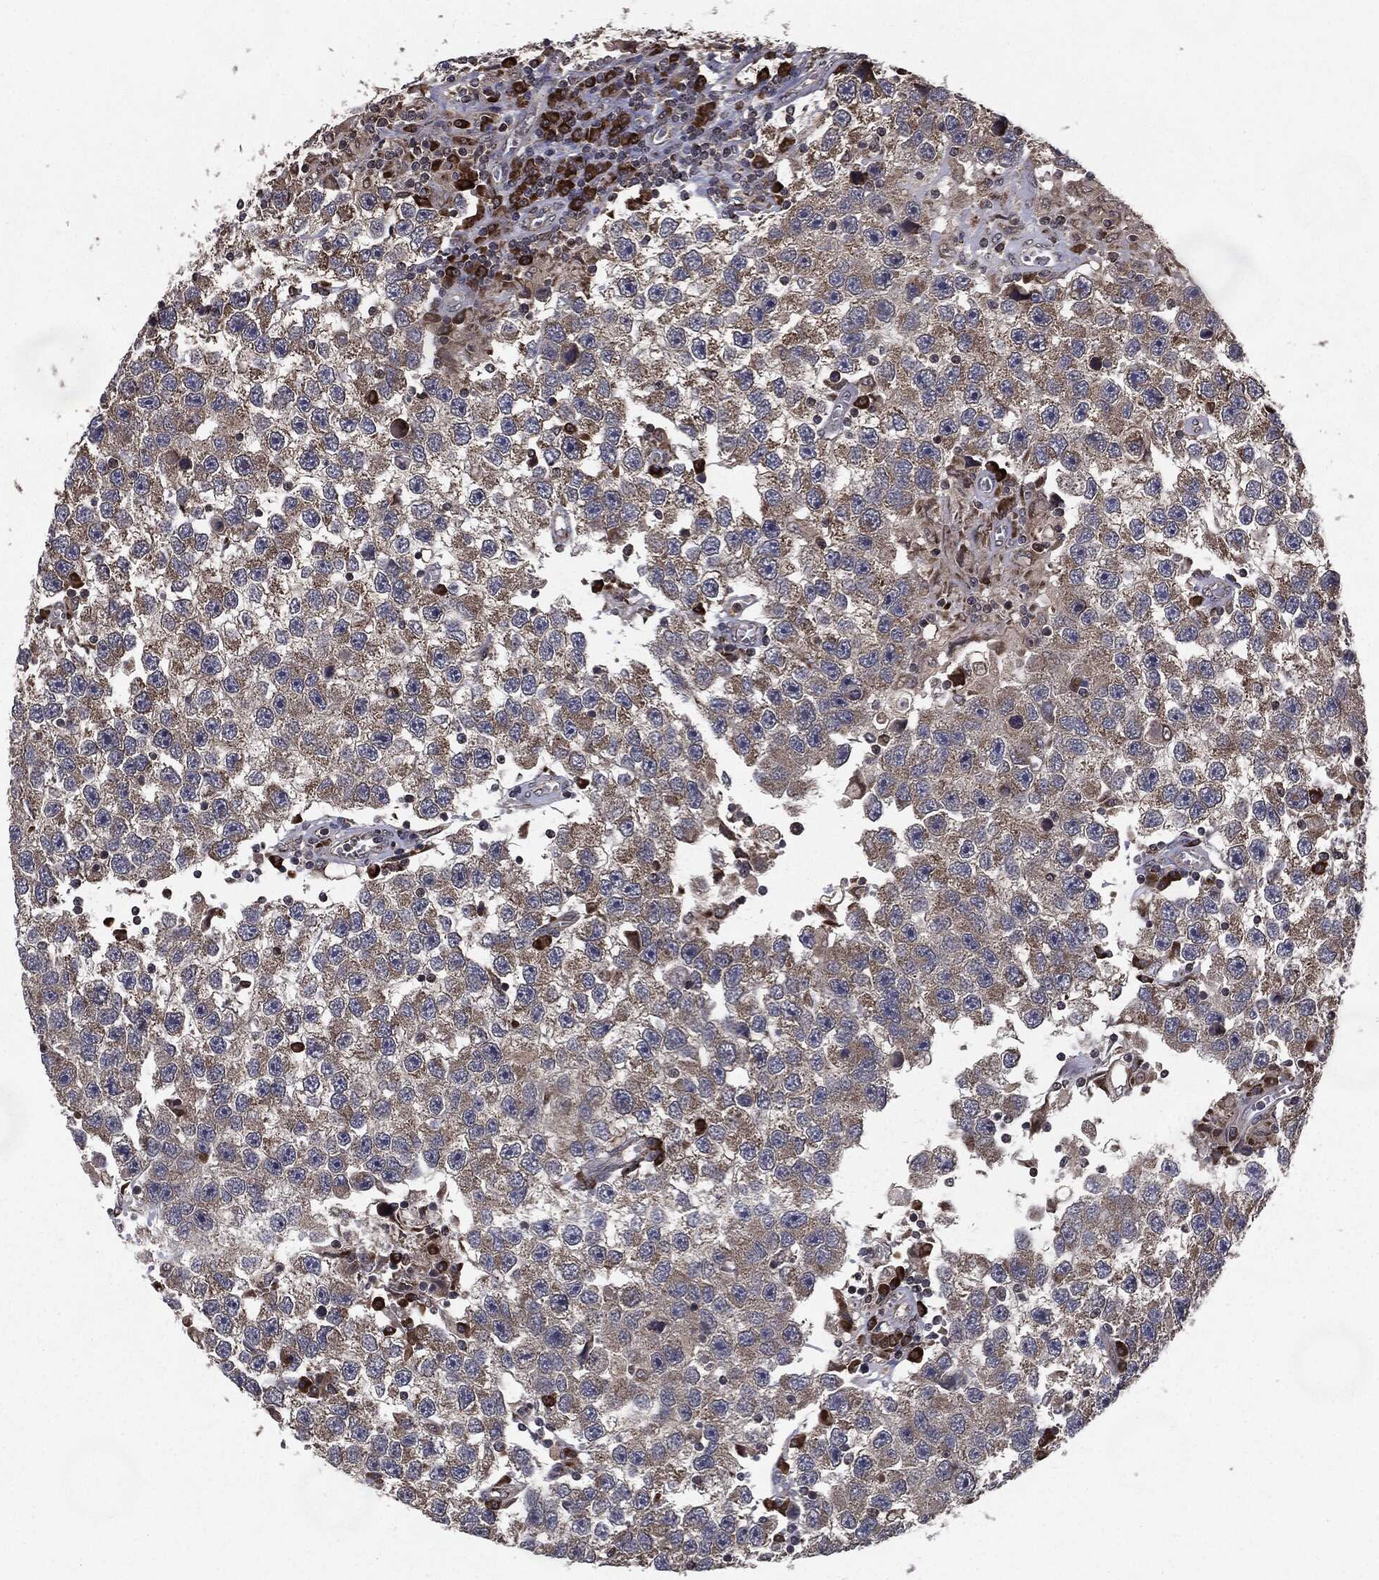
{"staining": {"intensity": "moderate", "quantity": "25%-75%", "location": "cytoplasmic/membranous"}, "tissue": "testis cancer", "cell_type": "Tumor cells", "image_type": "cancer", "snomed": [{"axis": "morphology", "description": "Seminoma, NOS"}, {"axis": "topography", "description": "Testis"}], "caption": "DAB immunohistochemical staining of seminoma (testis) exhibits moderate cytoplasmic/membranous protein positivity in about 25%-75% of tumor cells. The protein of interest is stained brown, and the nuclei are stained in blue (DAB IHC with brightfield microscopy, high magnification).", "gene": "HDAC5", "patient": {"sex": "male", "age": 26}}